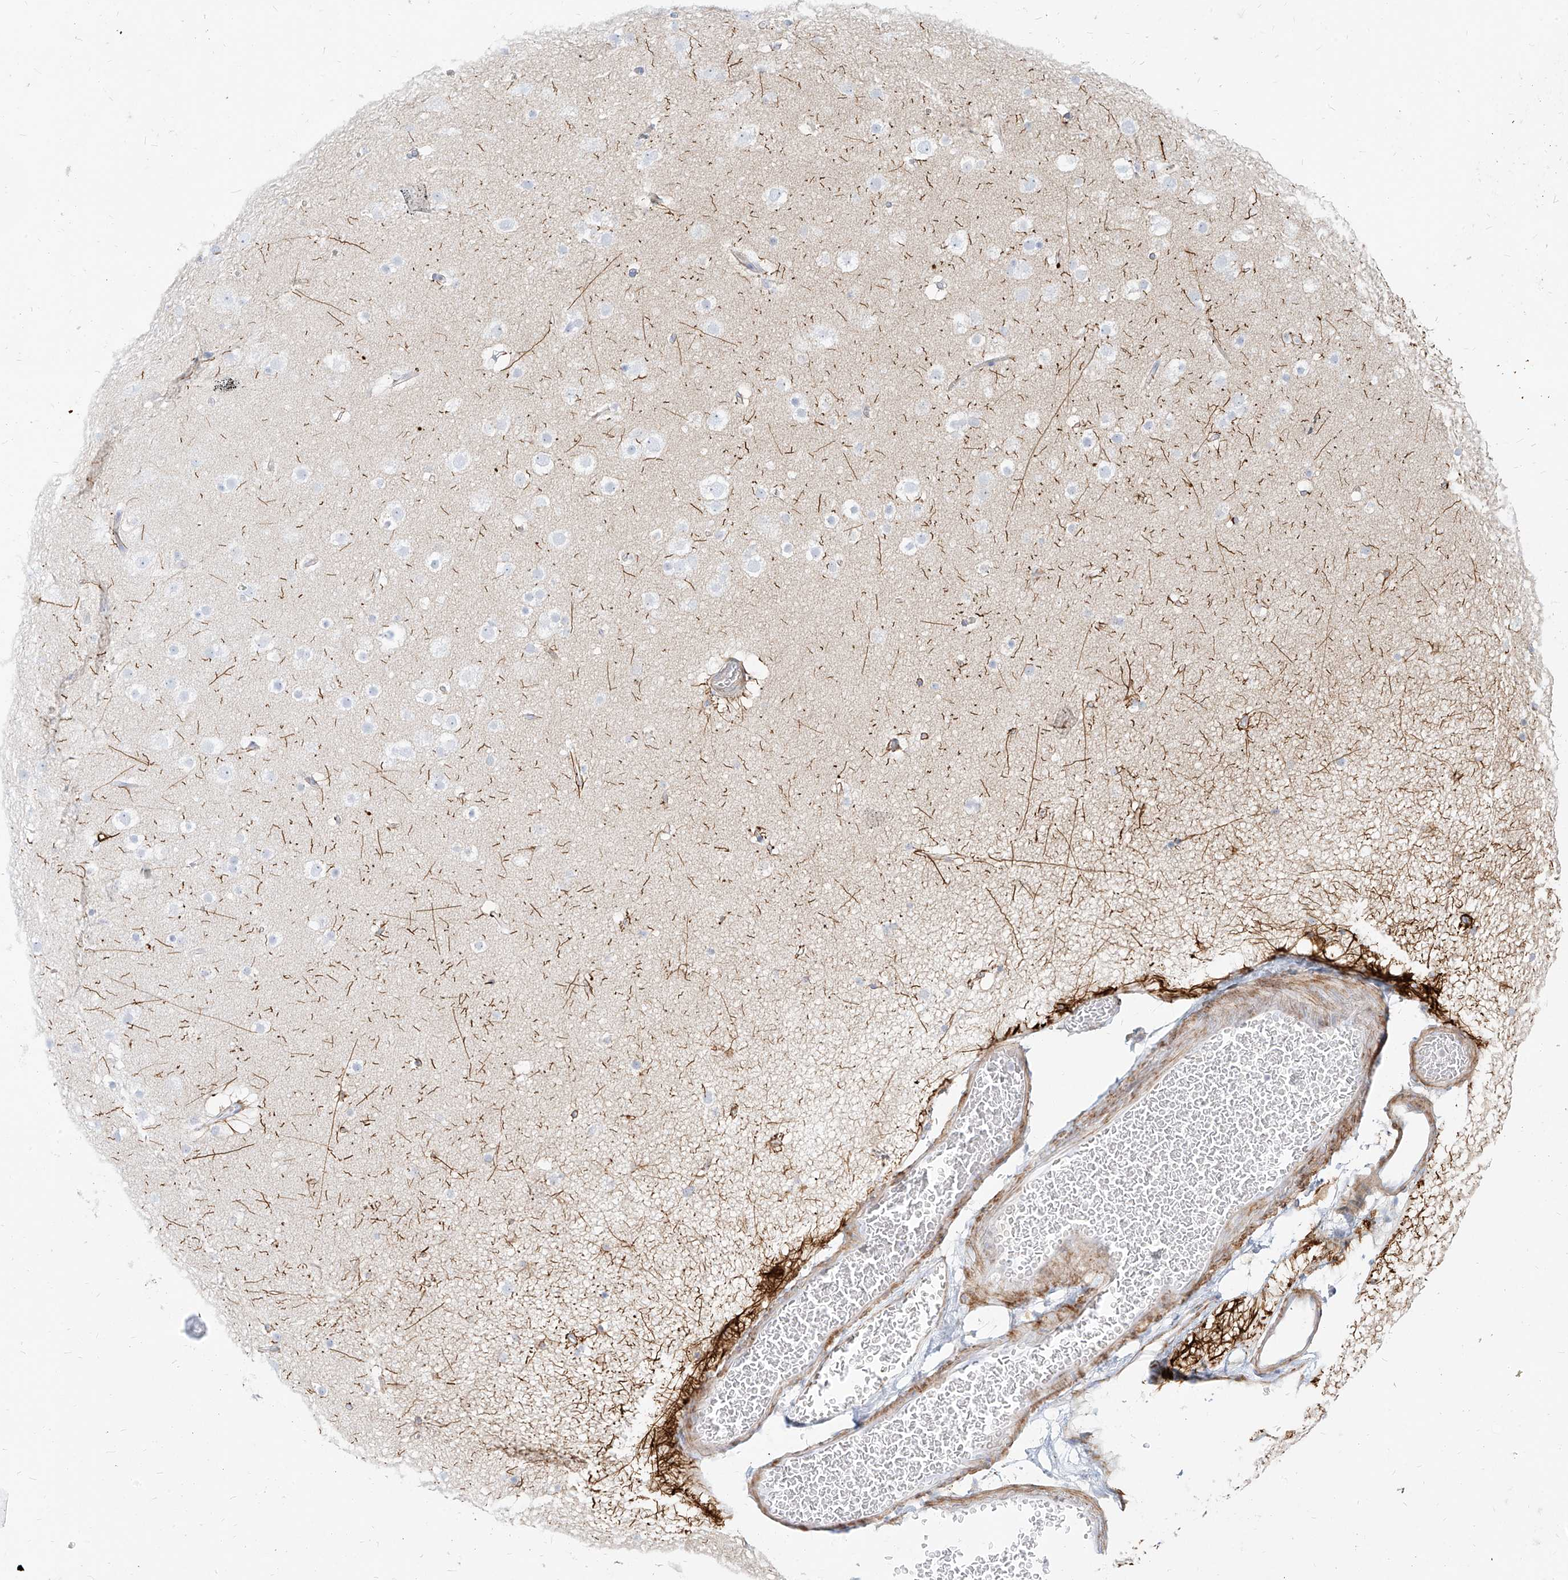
{"staining": {"intensity": "moderate", "quantity": "25%-75%", "location": "cytoplasmic/membranous"}, "tissue": "cerebral cortex", "cell_type": "Endothelial cells", "image_type": "normal", "snomed": [{"axis": "morphology", "description": "Normal tissue, NOS"}, {"axis": "topography", "description": "Cerebral cortex"}], "caption": "The immunohistochemical stain labels moderate cytoplasmic/membranous staining in endothelial cells of unremarkable cerebral cortex.", "gene": "ITPKB", "patient": {"sex": "male", "age": 57}}